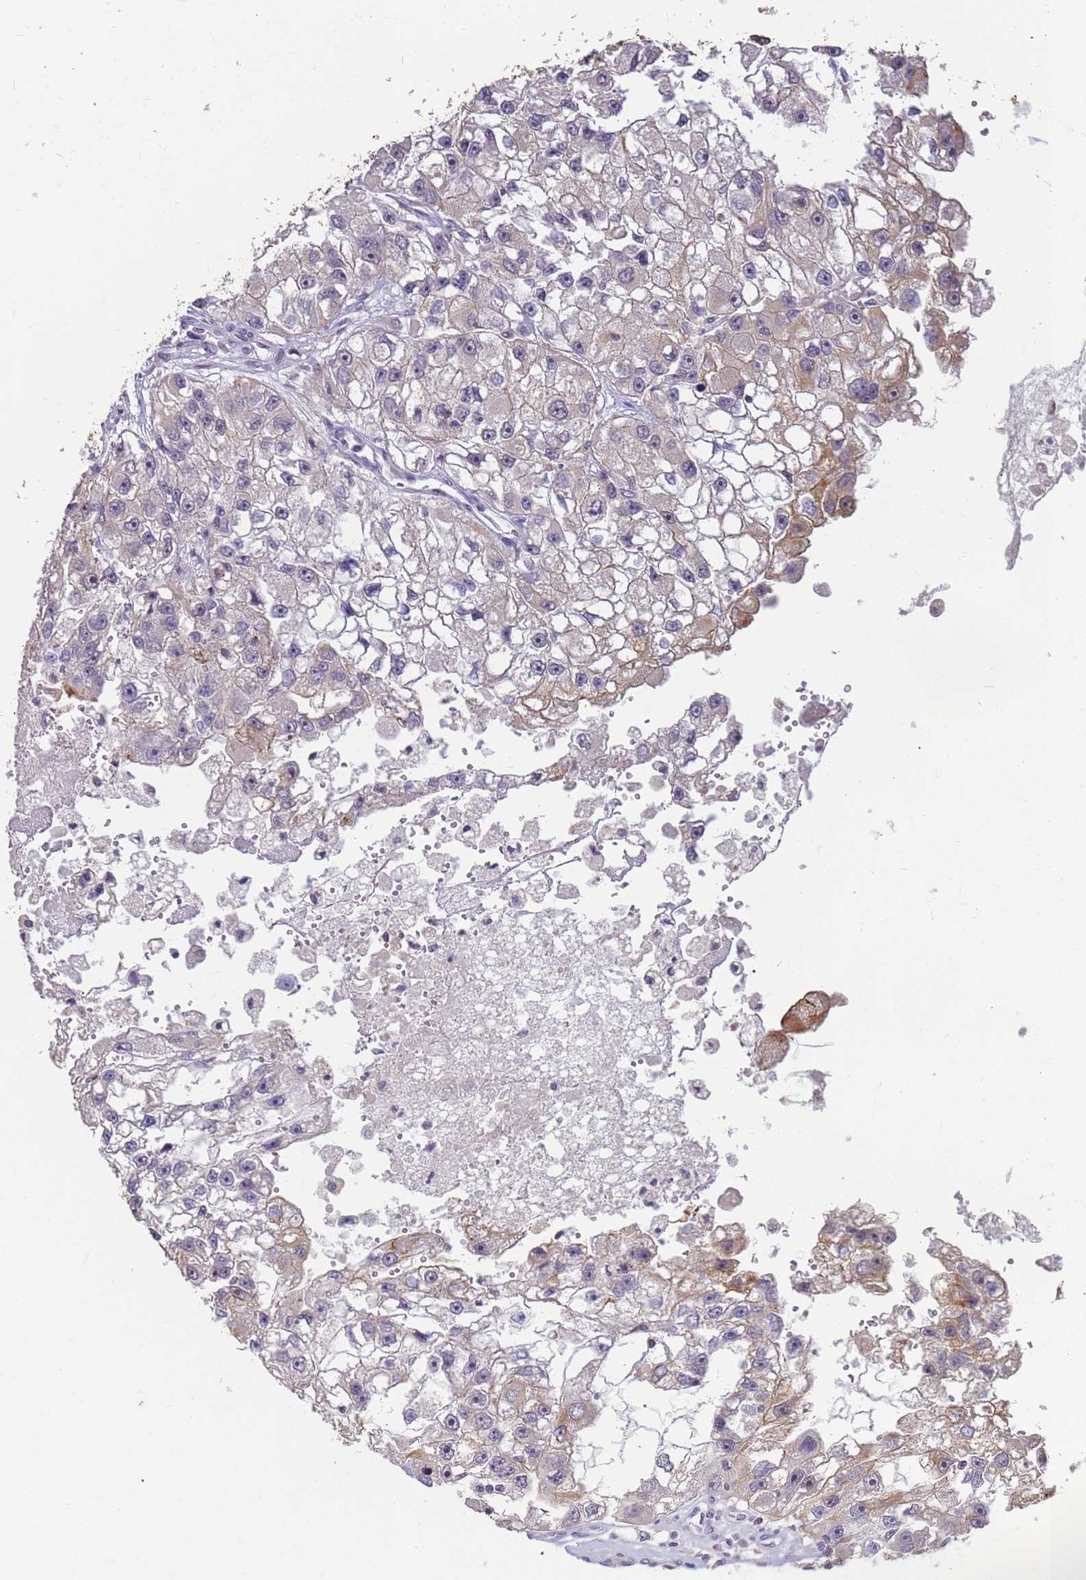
{"staining": {"intensity": "moderate", "quantity": "<25%", "location": "cytoplasmic/membranous"}, "tissue": "renal cancer", "cell_type": "Tumor cells", "image_type": "cancer", "snomed": [{"axis": "morphology", "description": "Adenocarcinoma, NOS"}, {"axis": "topography", "description": "Kidney"}], "caption": "This photomicrograph shows immunohistochemistry staining of human renal adenocarcinoma, with low moderate cytoplasmic/membranous expression in about <25% of tumor cells.", "gene": "VWA3A", "patient": {"sex": "male", "age": 63}}